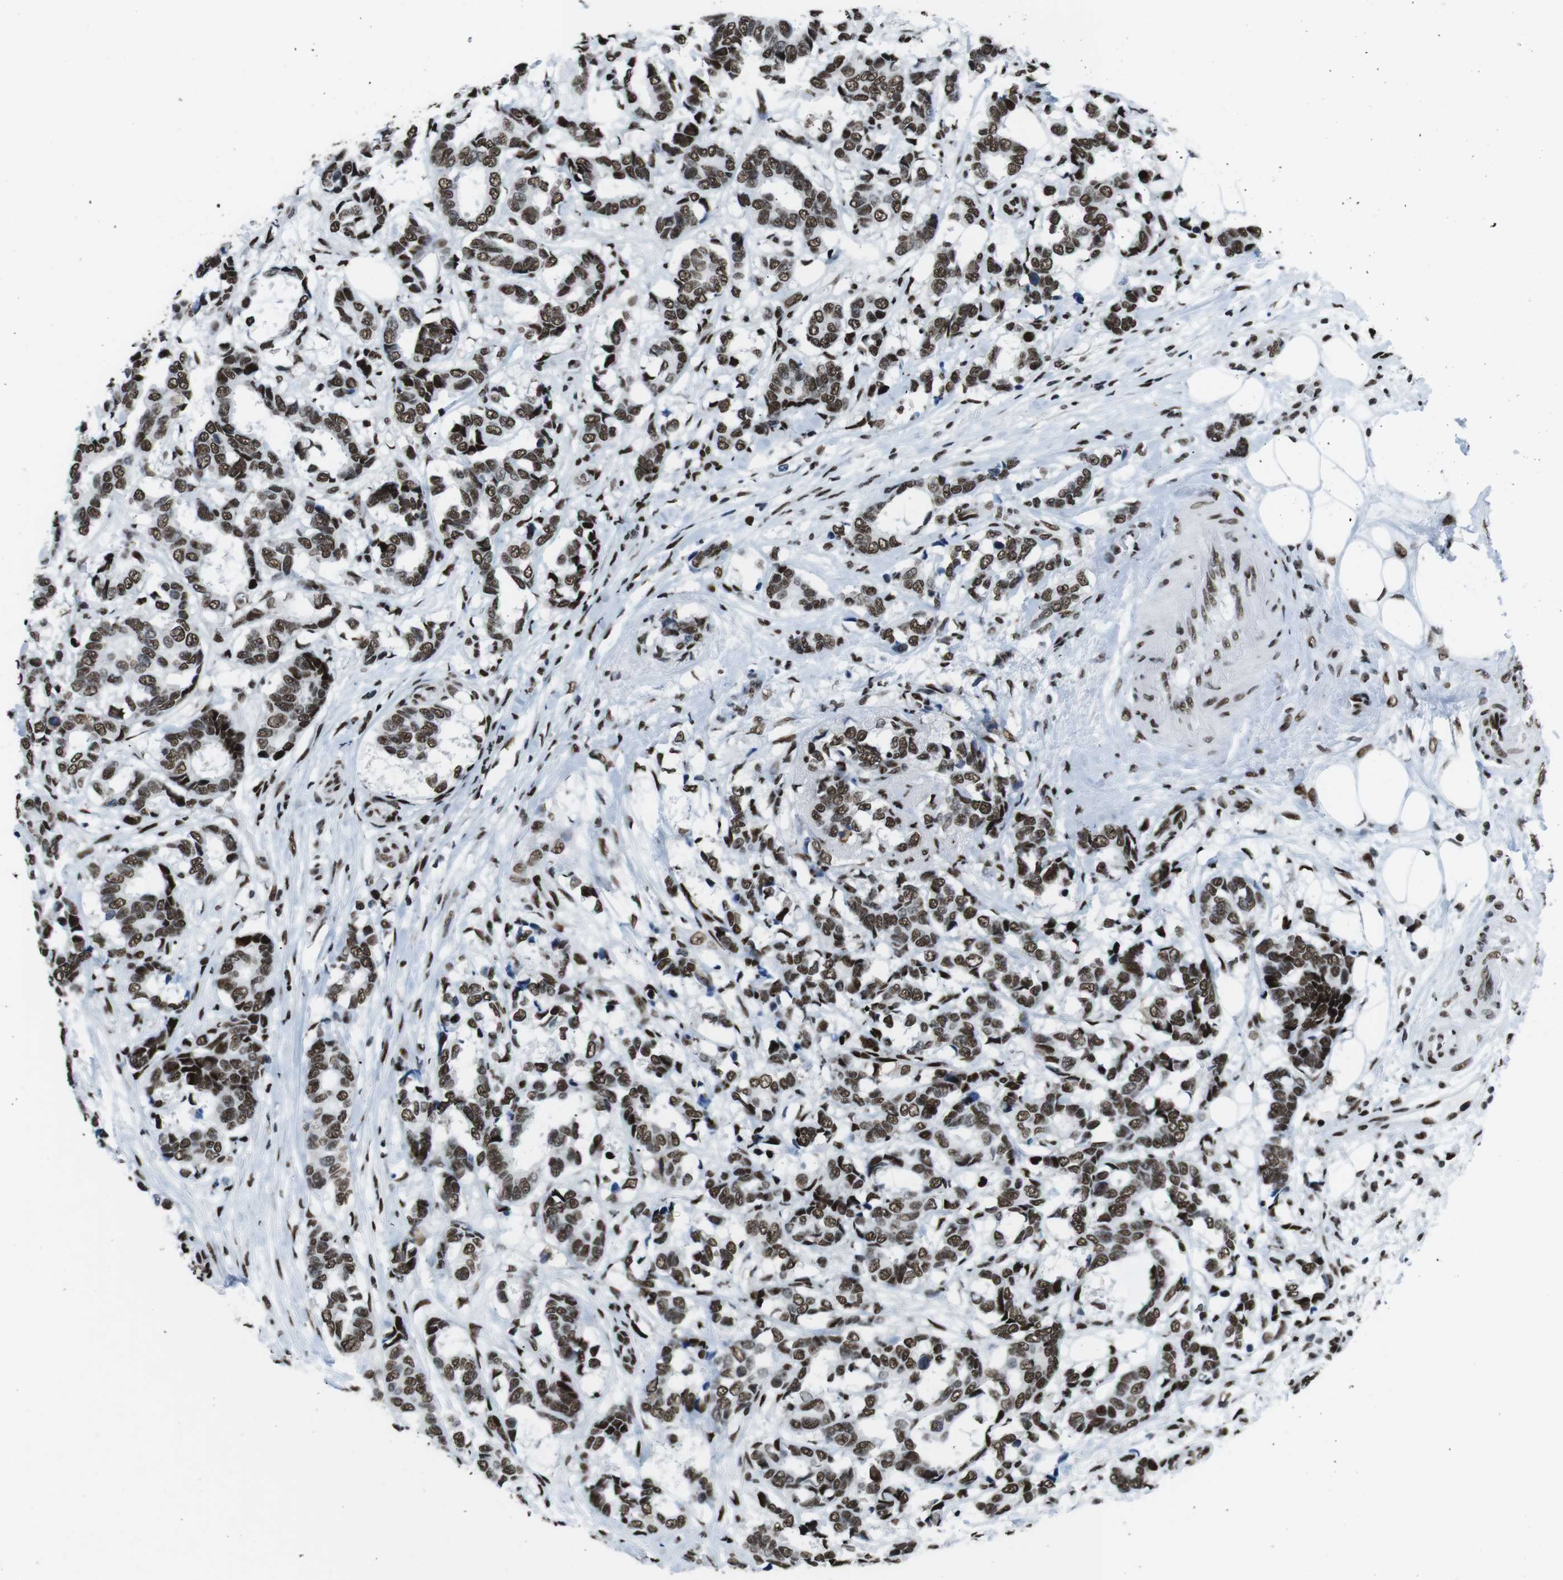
{"staining": {"intensity": "moderate", "quantity": ">75%", "location": "nuclear"}, "tissue": "breast cancer", "cell_type": "Tumor cells", "image_type": "cancer", "snomed": [{"axis": "morphology", "description": "Duct carcinoma"}, {"axis": "topography", "description": "Breast"}], "caption": "A brown stain highlights moderate nuclear expression of a protein in breast cancer (intraductal carcinoma) tumor cells. The staining was performed using DAB (3,3'-diaminobenzidine) to visualize the protein expression in brown, while the nuclei were stained in blue with hematoxylin (Magnification: 20x).", "gene": "CITED2", "patient": {"sex": "female", "age": 87}}